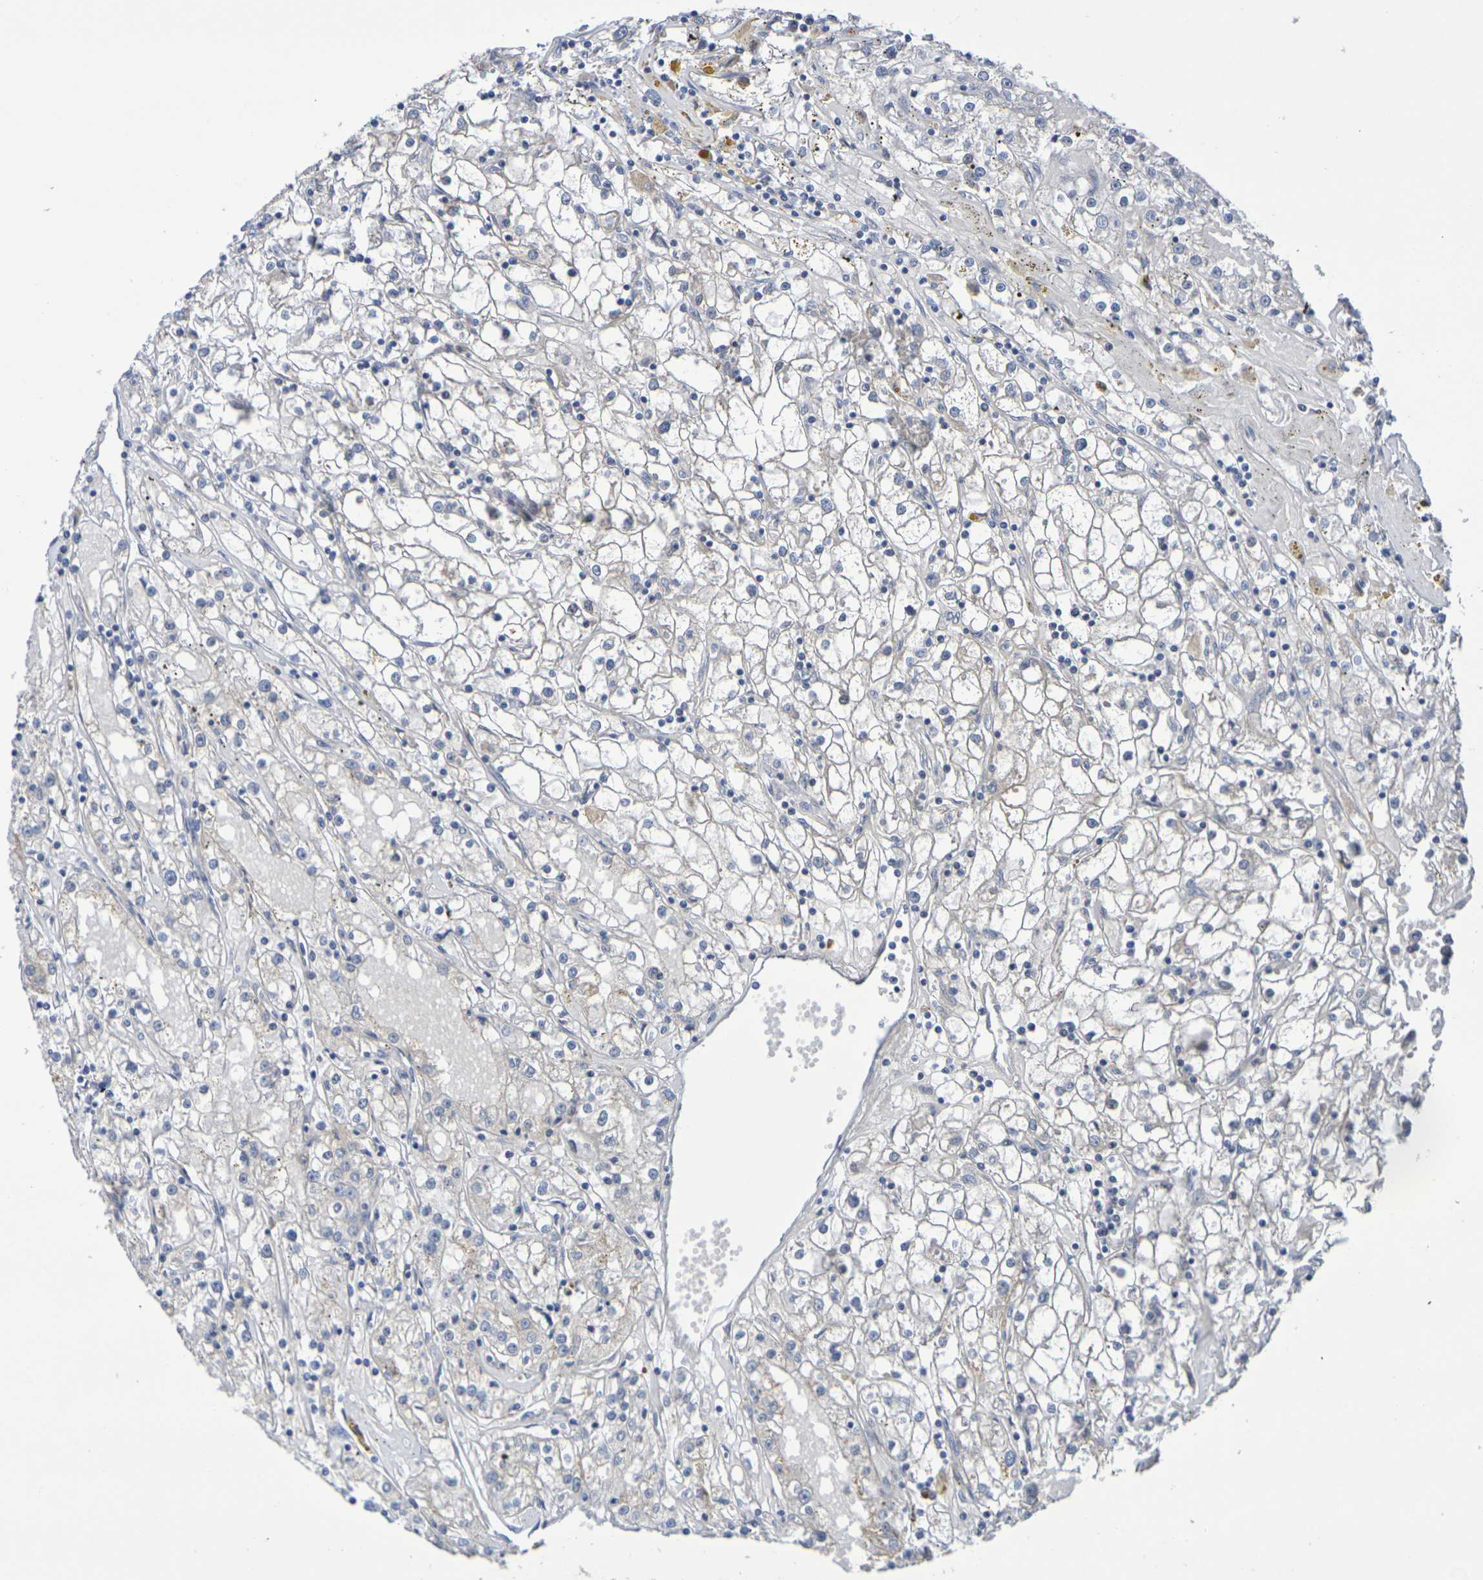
{"staining": {"intensity": "negative", "quantity": "none", "location": "none"}, "tissue": "renal cancer", "cell_type": "Tumor cells", "image_type": "cancer", "snomed": [{"axis": "morphology", "description": "Adenocarcinoma, NOS"}, {"axis": "topography", "description": "Kidney"}], "caption": "Photomicrograph shows no significant protein positivity in tumor cells of renal cancer (adenocarcinoma).", "gene": "SDC4", "patient": {"sex": "male", "age": 56}}